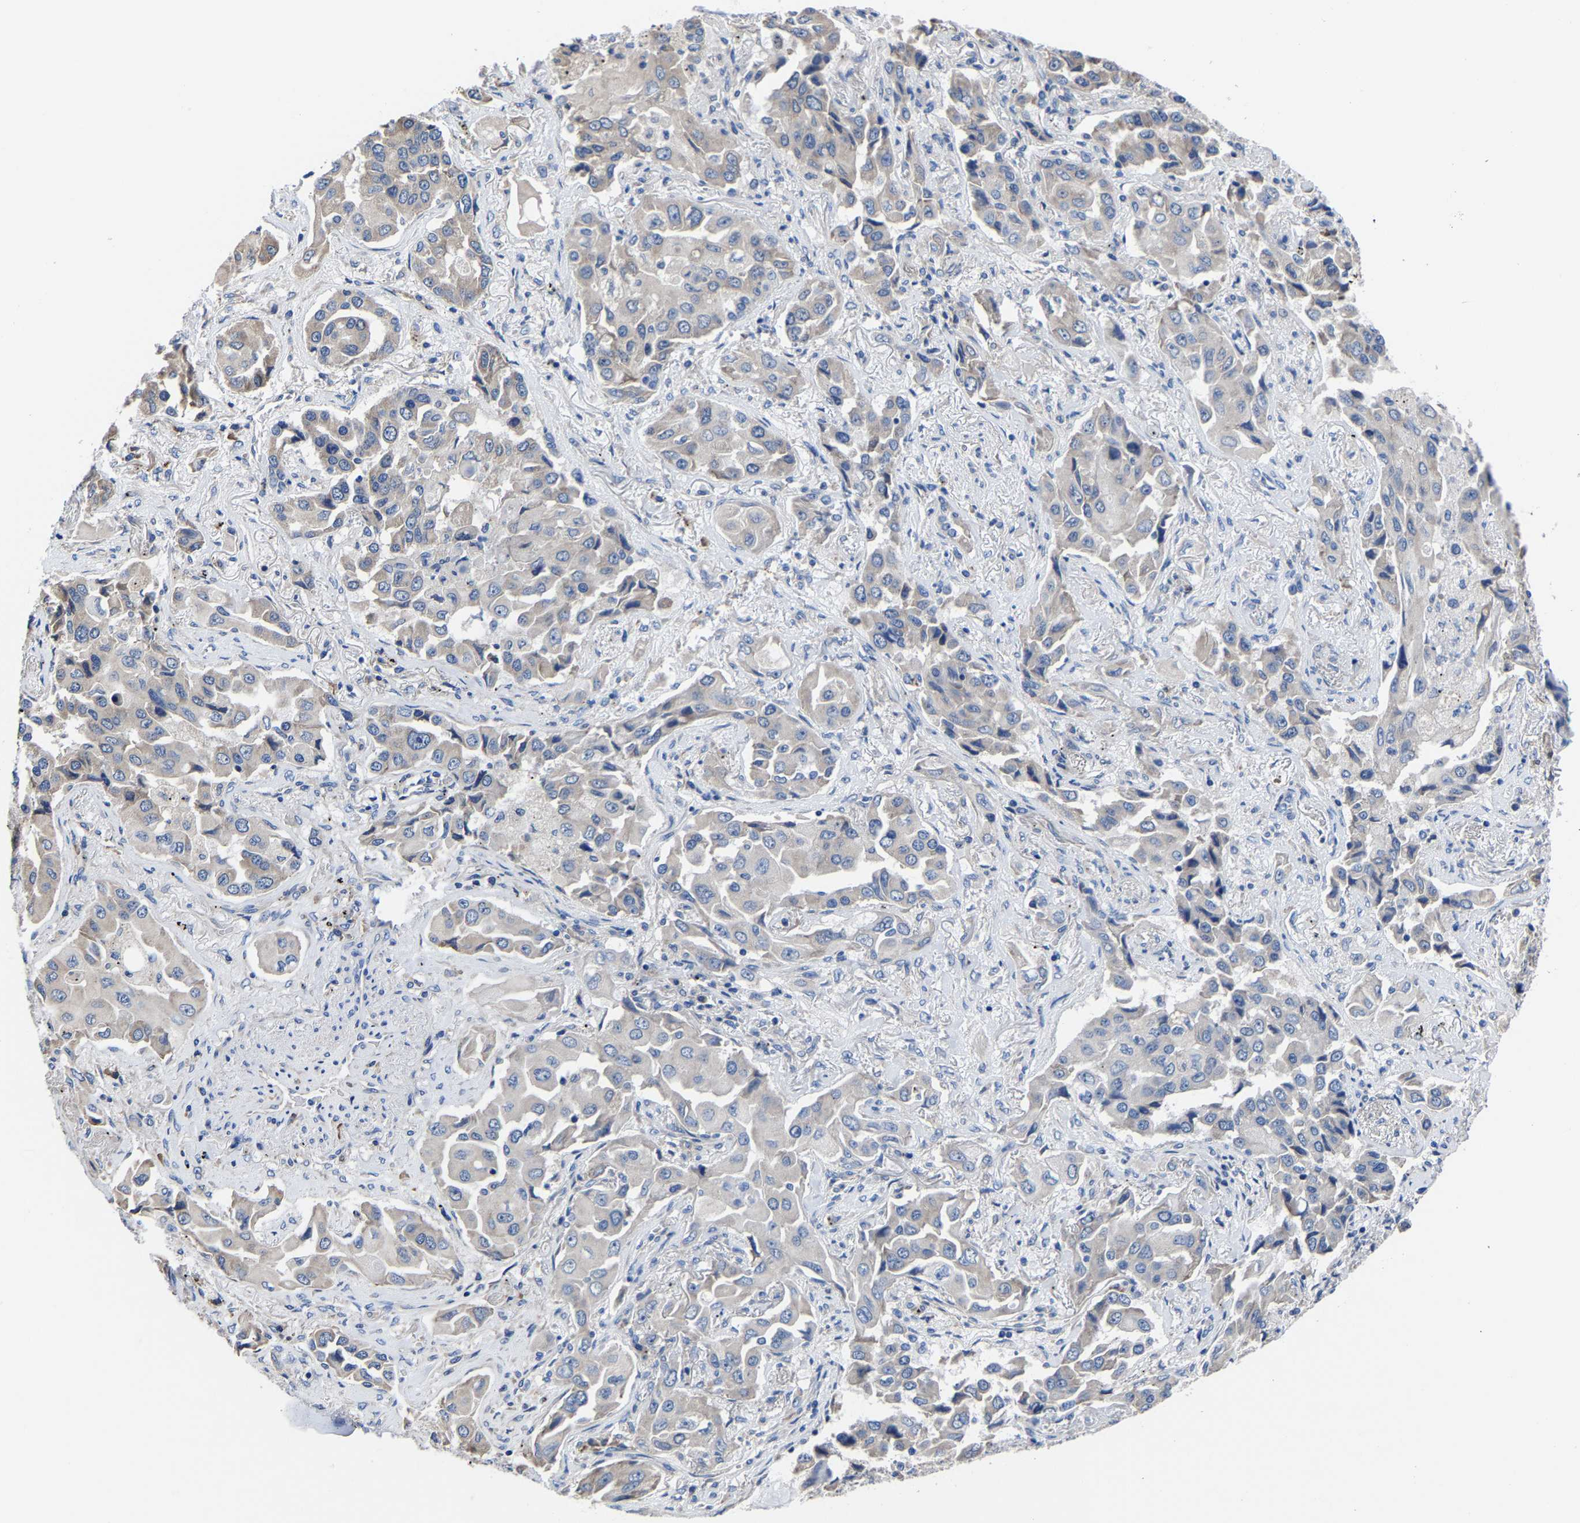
{"staining": {"intensity": "weak", "quantity": "<25%", "location": "cytoplasmic/membranous"}, "tissue": "lung cancer", "cell_type": "Tumor cells", "image_type": "cancer", "snomed": [{"axis": "morphology", "description": "Adenocarcinoma, NOS"}, {"axis": "topography", "description": "Lung"}], "caption": "Immunohistochemistry (IHC) histopathology image of neoplastic tissue: lung cancer (adenocarcinoma) stained with DAB (3,3'-diaminobenzidine) reveals no significant protein staining in tumor cells. (Stains: DAB immunohistochemistry with hematoxylin counter stain, Microscopy: brightfield microscopy at high magnification).", "gene": "SRPK2", "patient": {"sex": "female", "age": 65}}